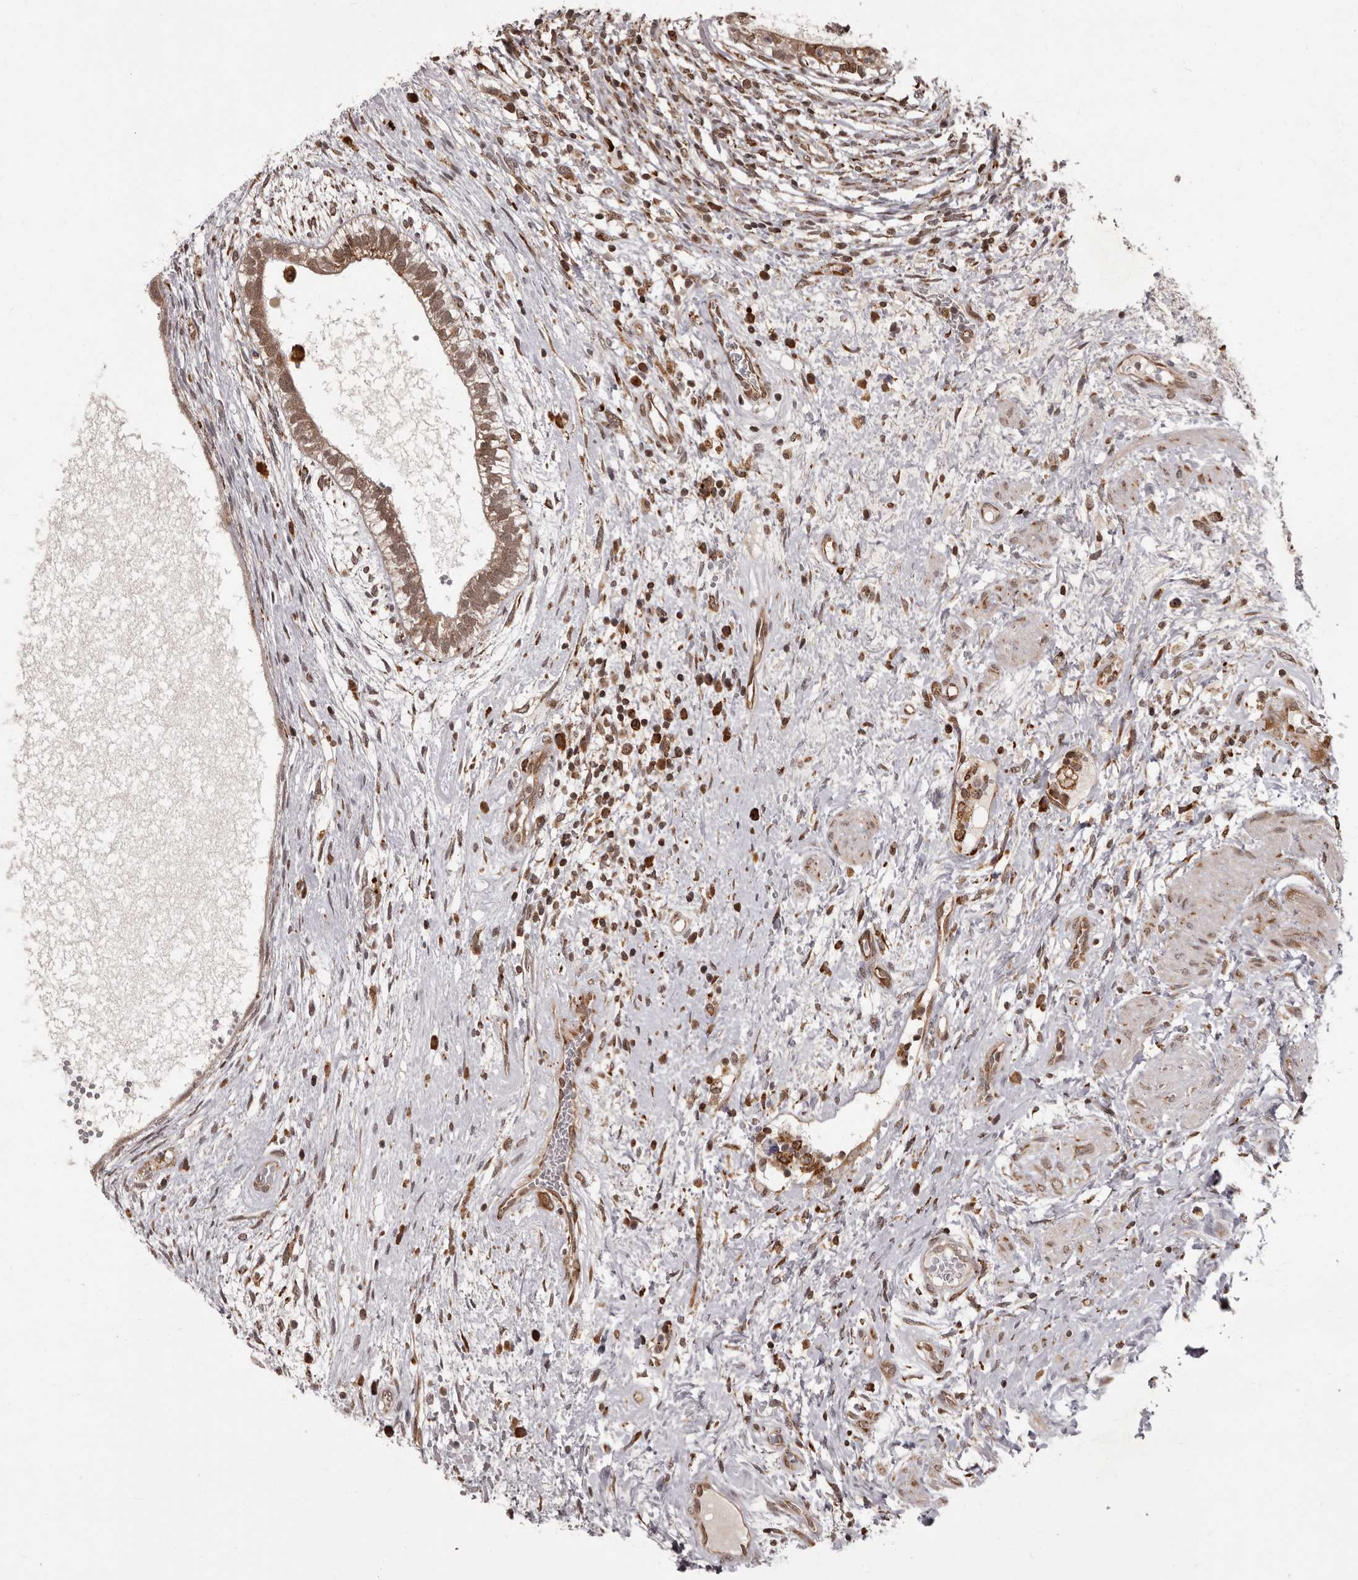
{"staining": {"intensity": "moderate", "quantity": ">75%", "location": "cytoplasmic/membranous,nuclear"}, "tissue": "testis cancer", "cell_type": "Tumor cells", "image_type": "cancer", "snomed": [{"axis": "morphology", "description": "Carcinoma, Embryonal, NOS"}, {"axis": "topography", "description": "Testis"}], "caption": "Immunohistochemical staining of testis embryonal carcinoma shows medium levels of moderate cytoplasmic/membranous and nuclear positivity in approximately >75% of tumor cells. (DAB IHC with brightfield microscopy, high magnification).", "gene": "IL32", "patient": {"sex": "male", "age": 26}}